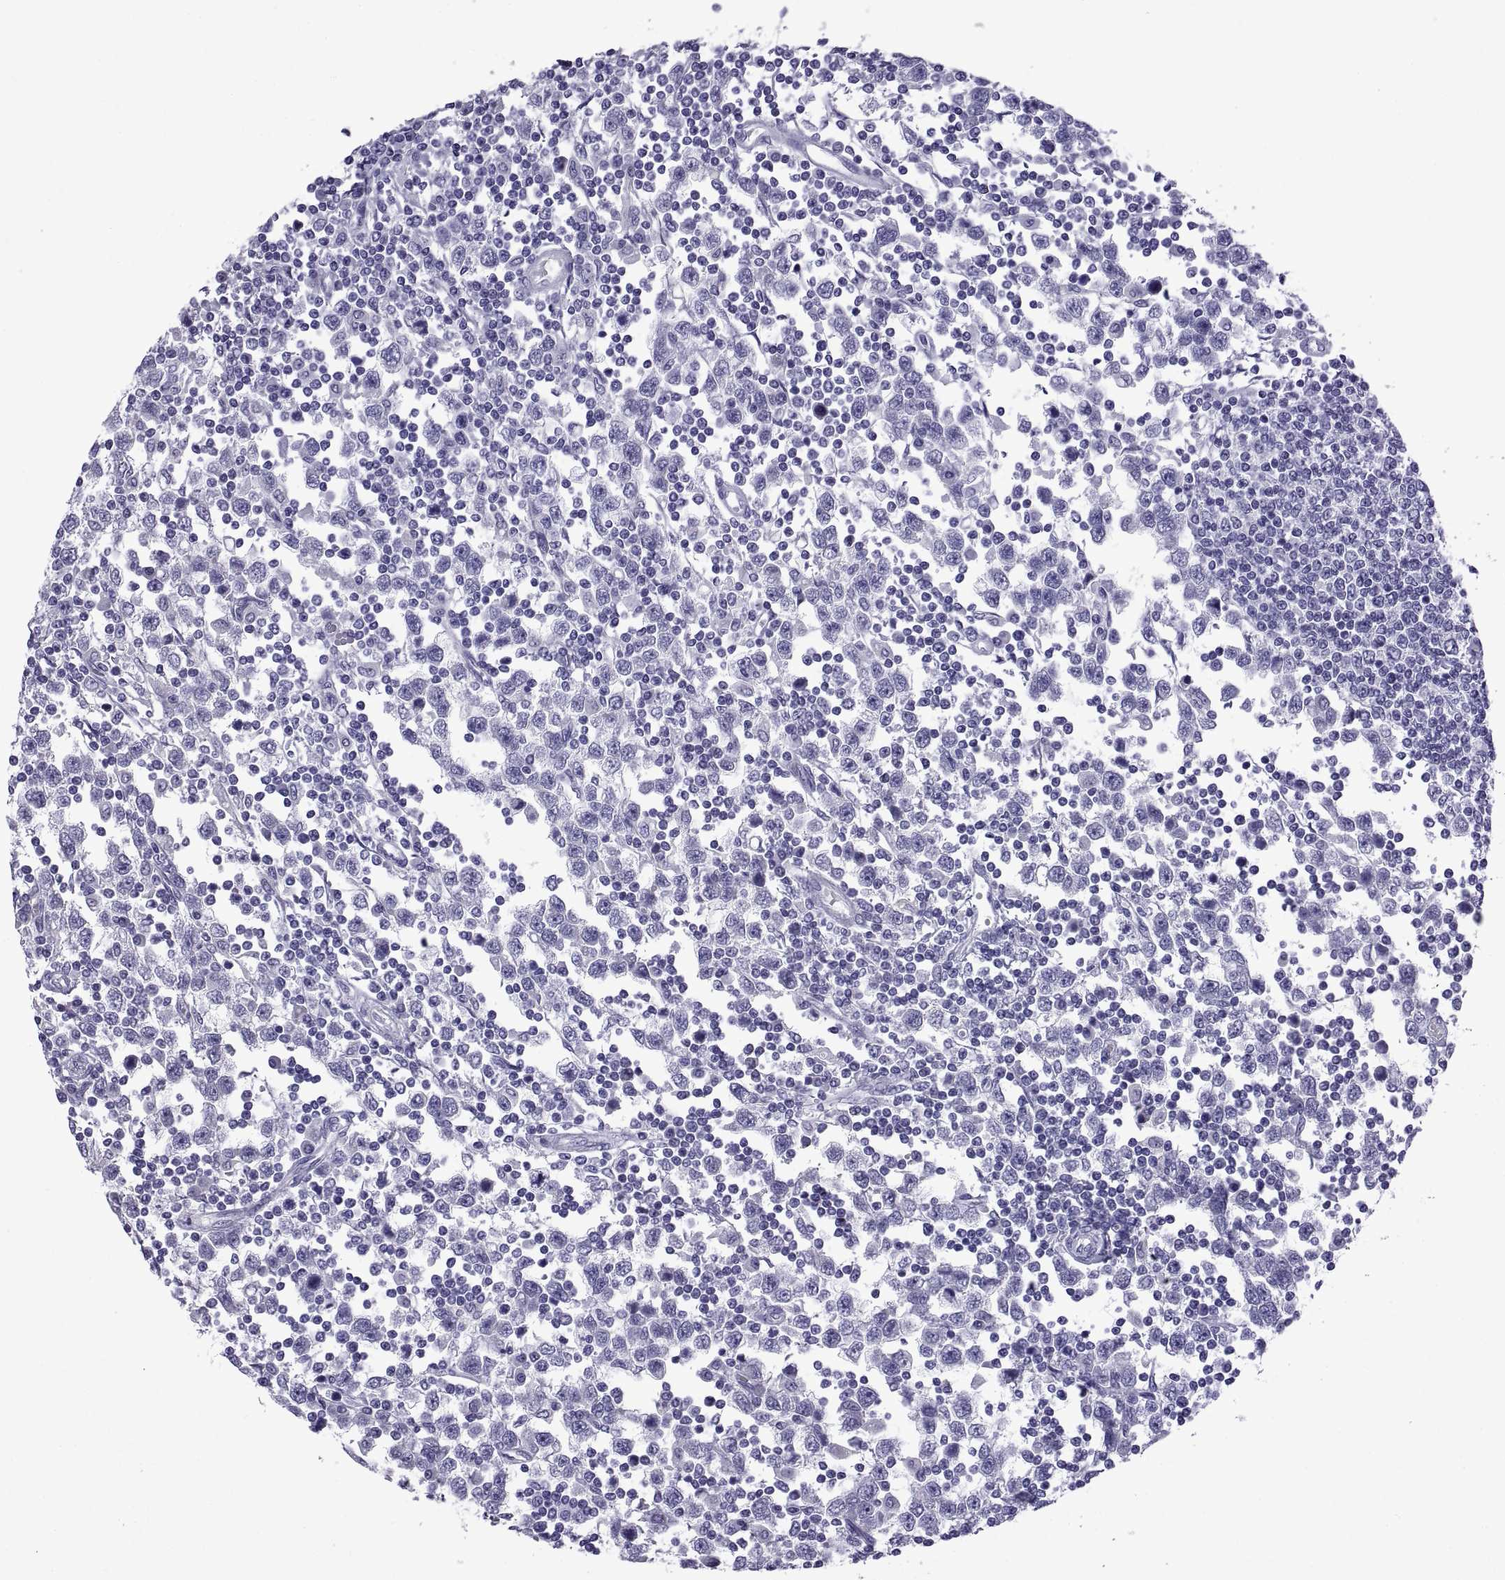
{"staining": {"intensity": "negative", "quantity": "none", "location": "none"}, "tissue": "testis cancer", "cell_type": "Tumor cells", "image_type": "cancer", "snomed": [{"axis": "morphology", "description": "Seminoma, NOS"}, {"axis": "topography", "description": "Testis"}], "caption": "High magnification brightfield microscopy of testis seminoma stained with DAB (3,3'-diaminobenzidine) (brown) and counterstained with hematoxylin (blue): tumor cells show no significant staining.", "gene": "SPDYE1", "patient": {"sex": "male", "age": 34}}